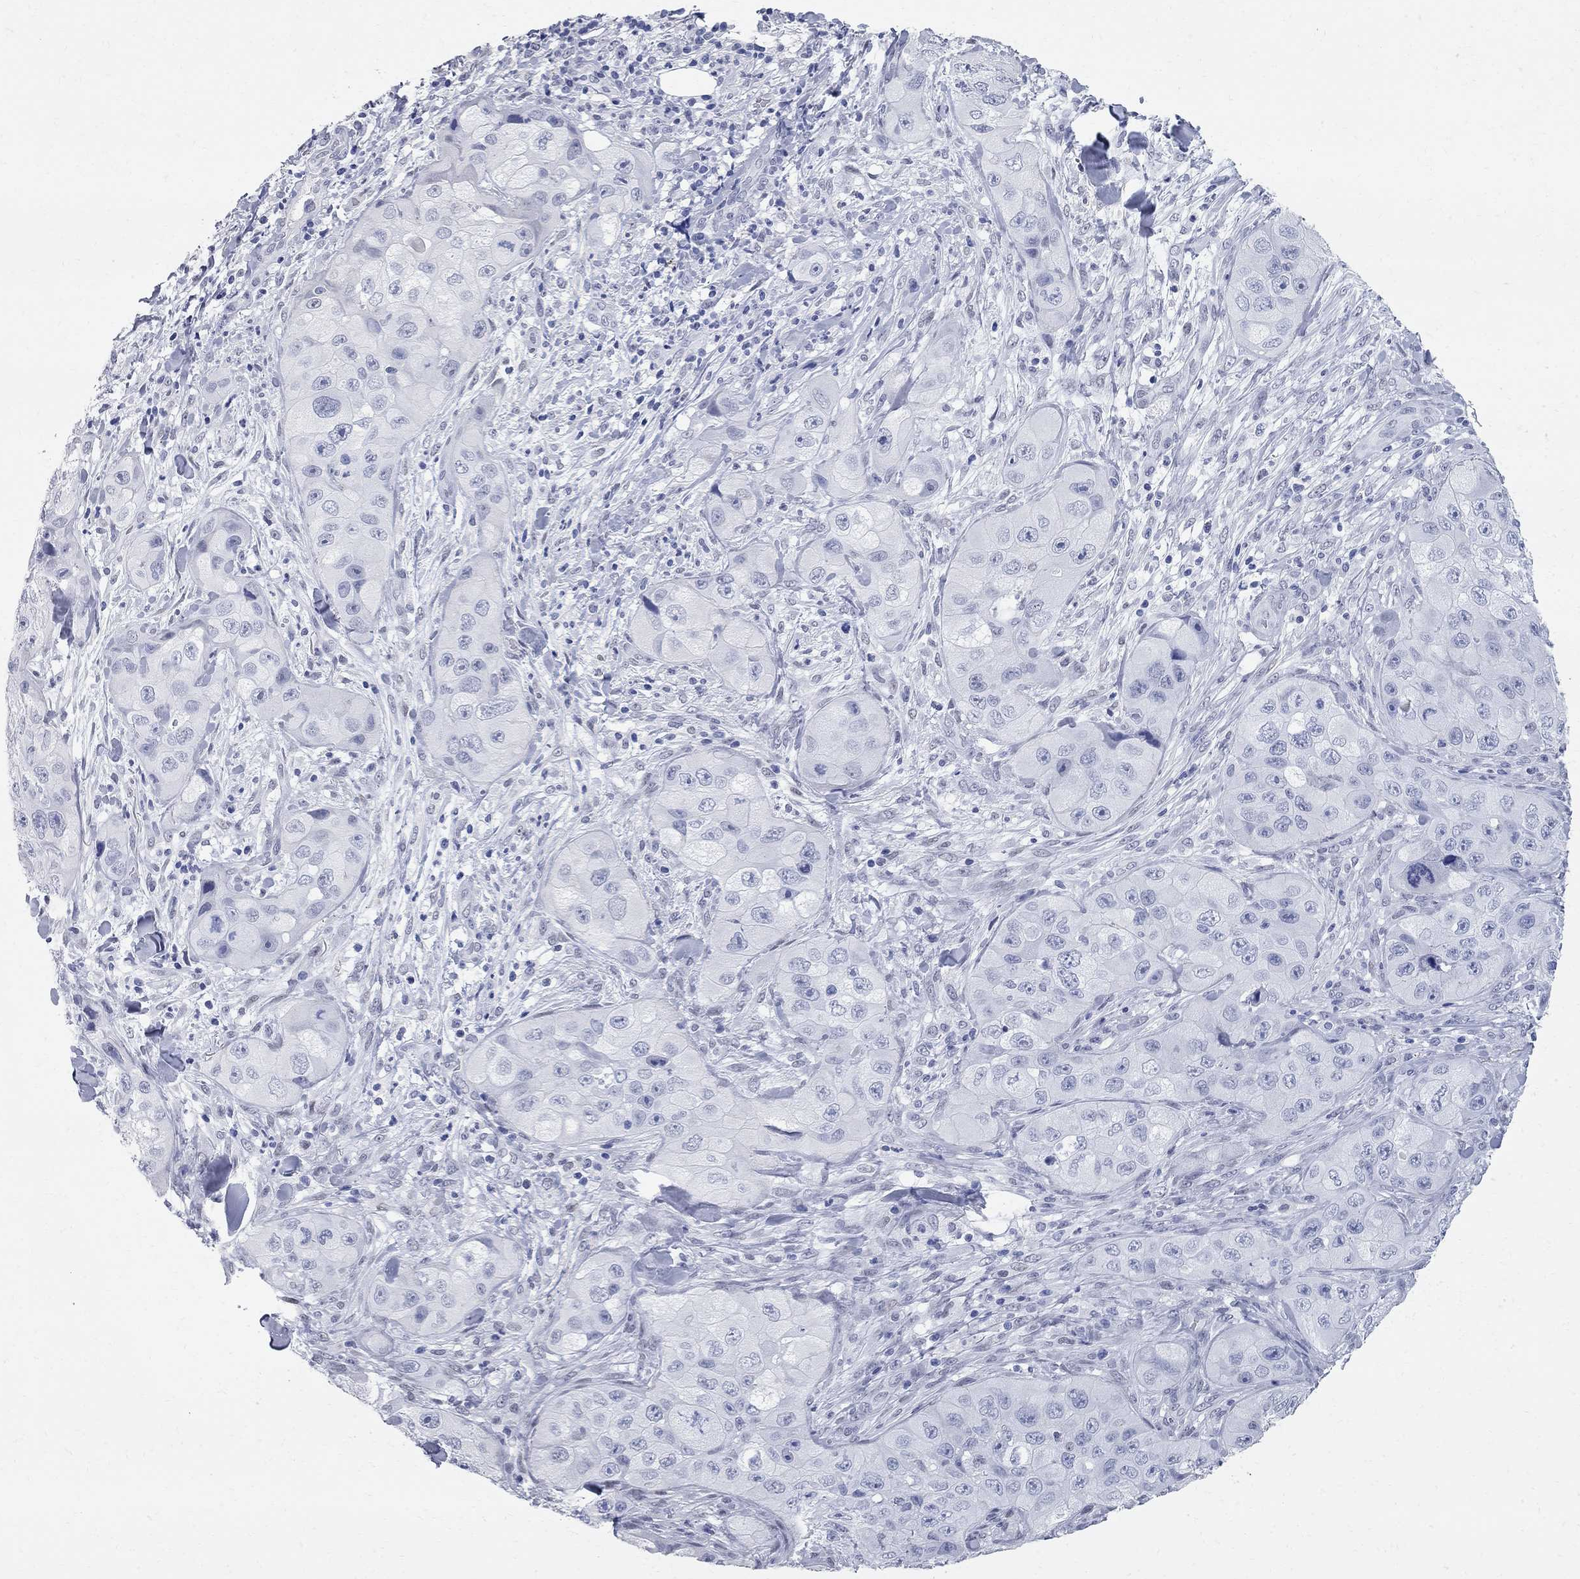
{"staining": {"intensity": "negative", "quantity": "none", "location": "none"}, "tissue": "skin cancer", "cell_type": "Tumor cells", "image_type": "cancer", "snomed": [{"axis": "morphology", "description": "Squamous cell carcinoma, NOS"}, {"axis": "topography", "description": "Skin"}, {"axis": "topography", "description": "Subcutis"}], "caption": "Immunohistochemistry of human squamous cell carcinoma (skin) exhibits no expression in tumor cells.", "gene": "BPIFB1", "patient": {"sex": "male", "age": 73}}